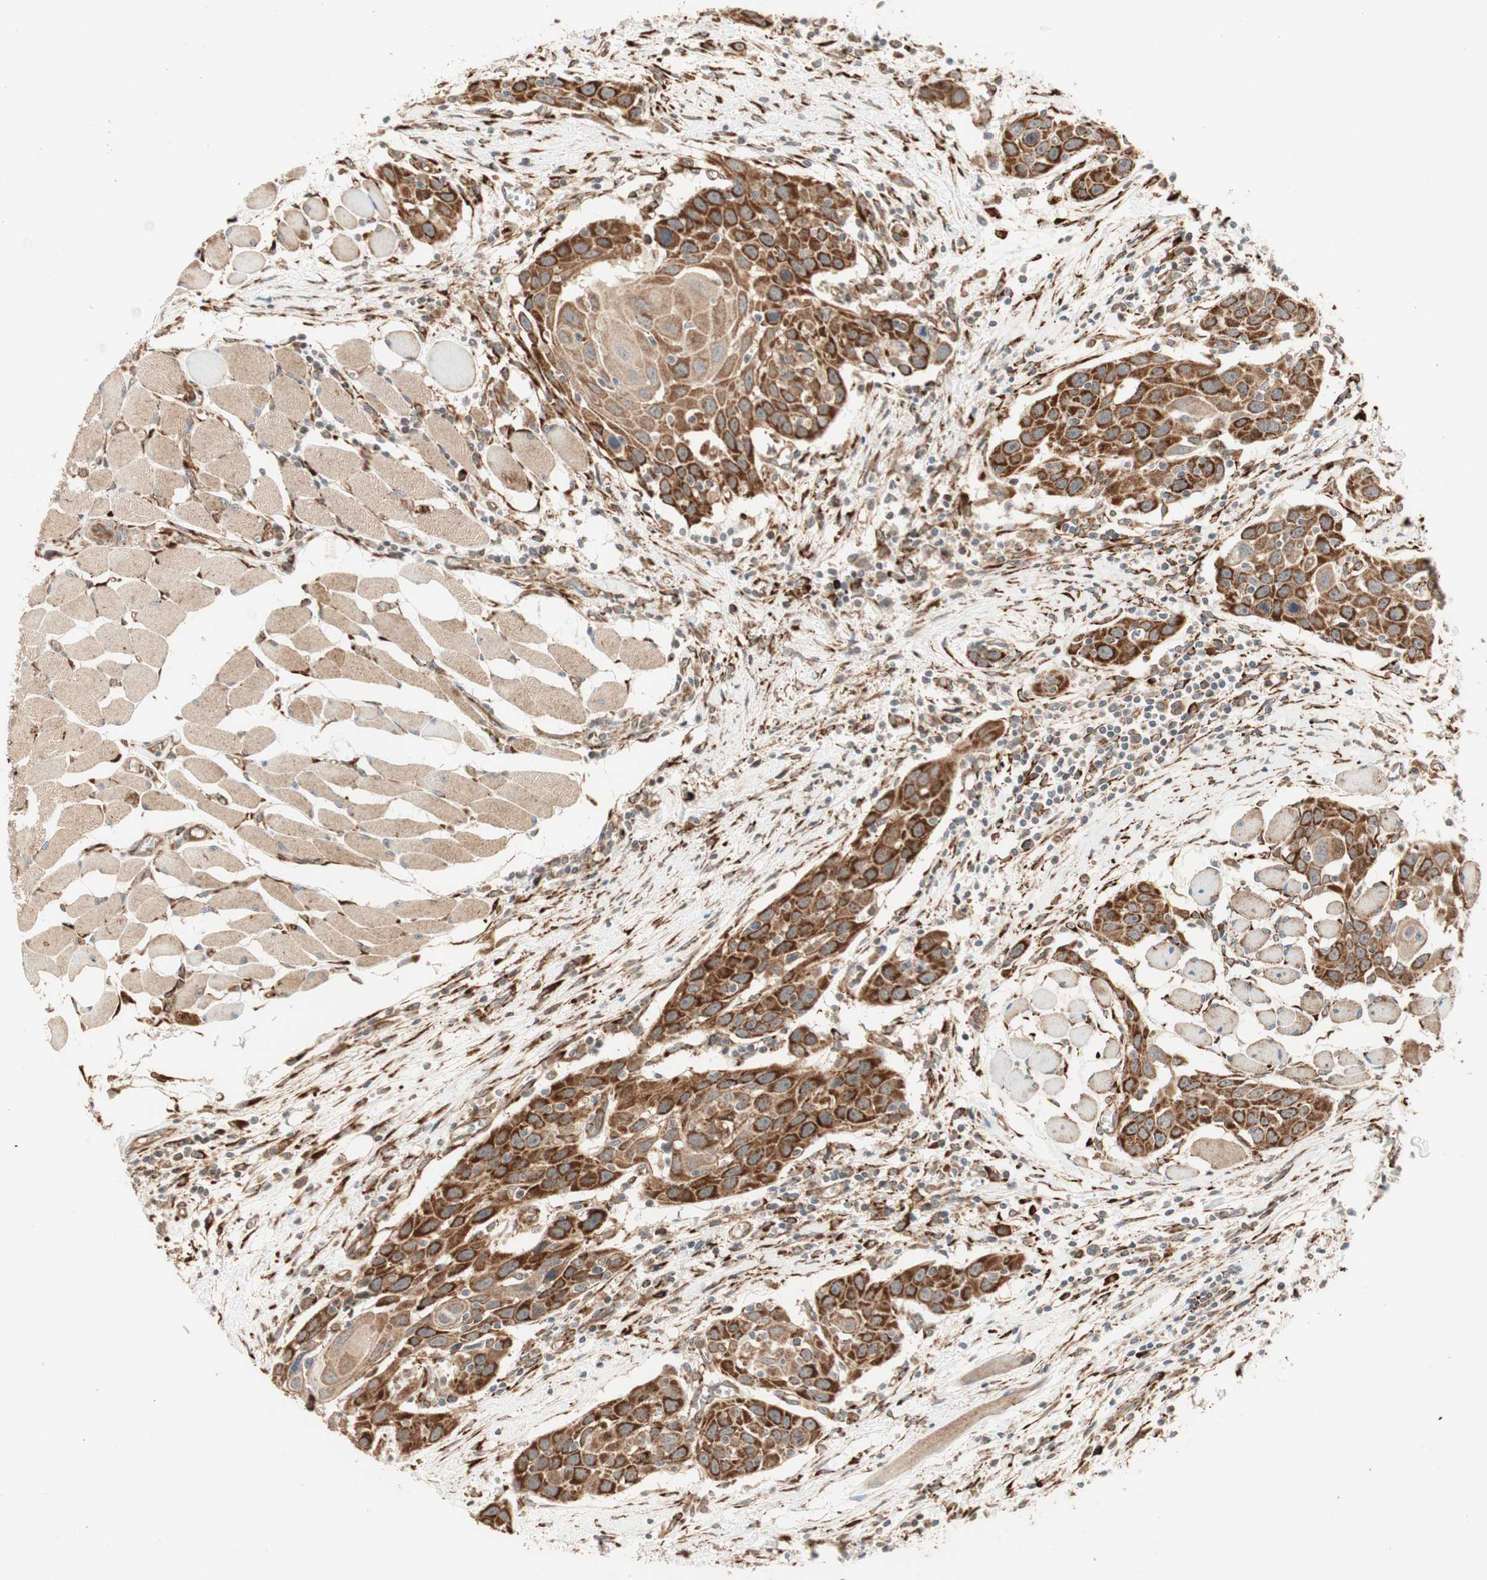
{"staining": {"intensity": "strong", "quantity": ">75%", "location": "cytoplasmic/membranous"}, "tissue": "head and neck cancer", "cell_type": "Tumor cells", "image_type": "cancer", "snomed": [{"axis": "morphology", "description": "Squamous cell carcinoma, NOS"}, {"axis": "topography", "description": "Oral tissue"}, {"axis": "topography", "description": "Head-Neck"}], "caption": "This histopathology image shows head and neck cancer (squamous cell carcinoma) stained with immunohistochemistry (IHC) to label a protein in brown. The cytoplasmic/membranous of tumor cells show strong positivity for the protein. Nuclei are counter-stained blue.", "gene": "P4HA1", "patient": {"sex": "female", "age": 50}}